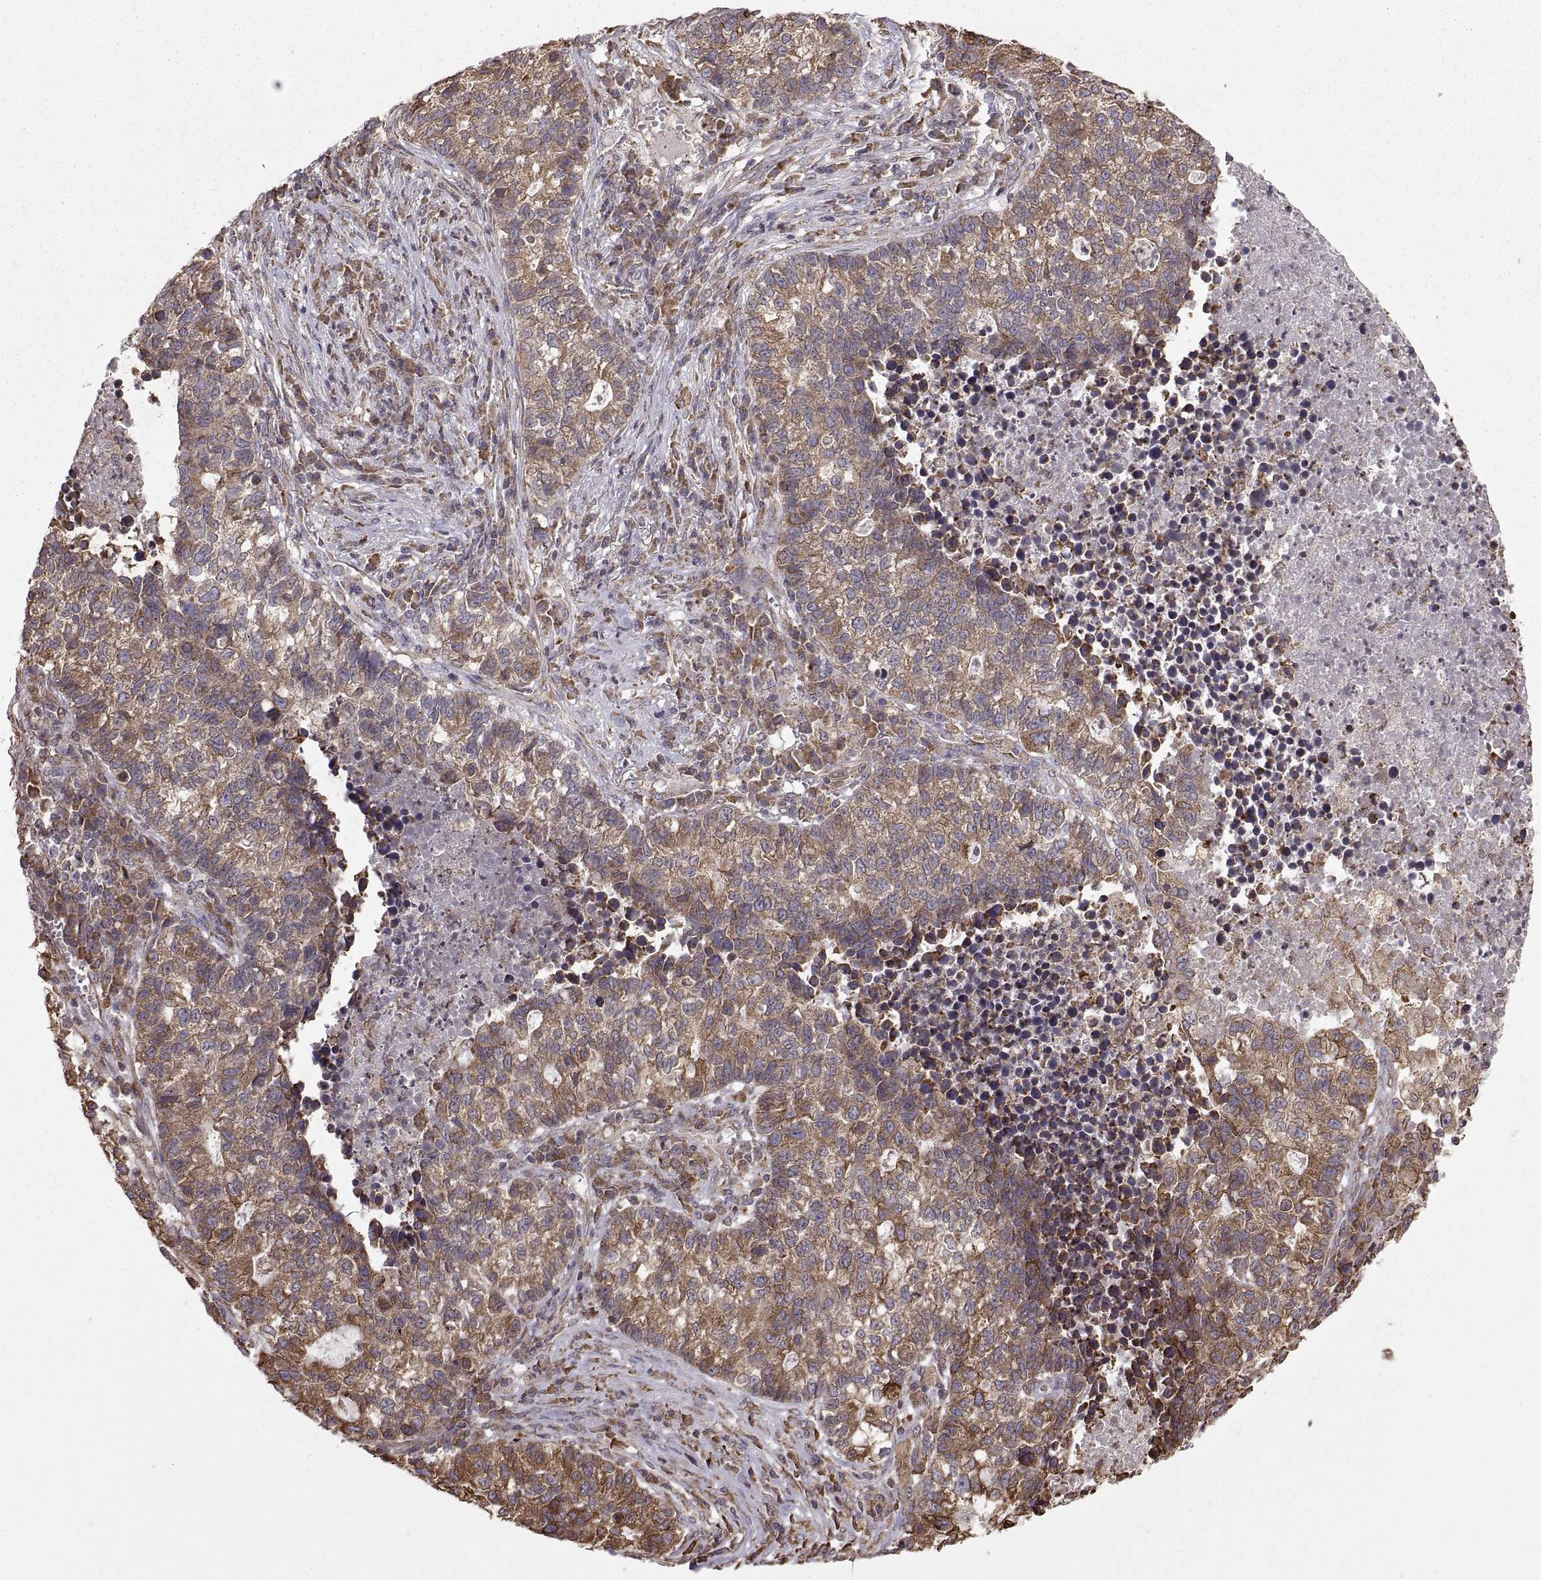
{"staining": {"intensity": "moderate", "quantity": "<25%", "location": "cytoplasmic/membranous"}, "tissue": "lung cancer", "cell_type": "Tumor cells", "image_type": "cancer", "snomed": [{"axis": "morphology", "description": "Adenocarcinoma, NOS"}, {"axis": "topography", "description": "Lung"}], "caption": "Adenocarcinoma (lung) stained with a brown dye reveals moderate cytoplasmic/membranous positive positivity in about <25% of tumor cells.", "gene": "PDIA3", "patient": {"sex": "male", "age": 57}}